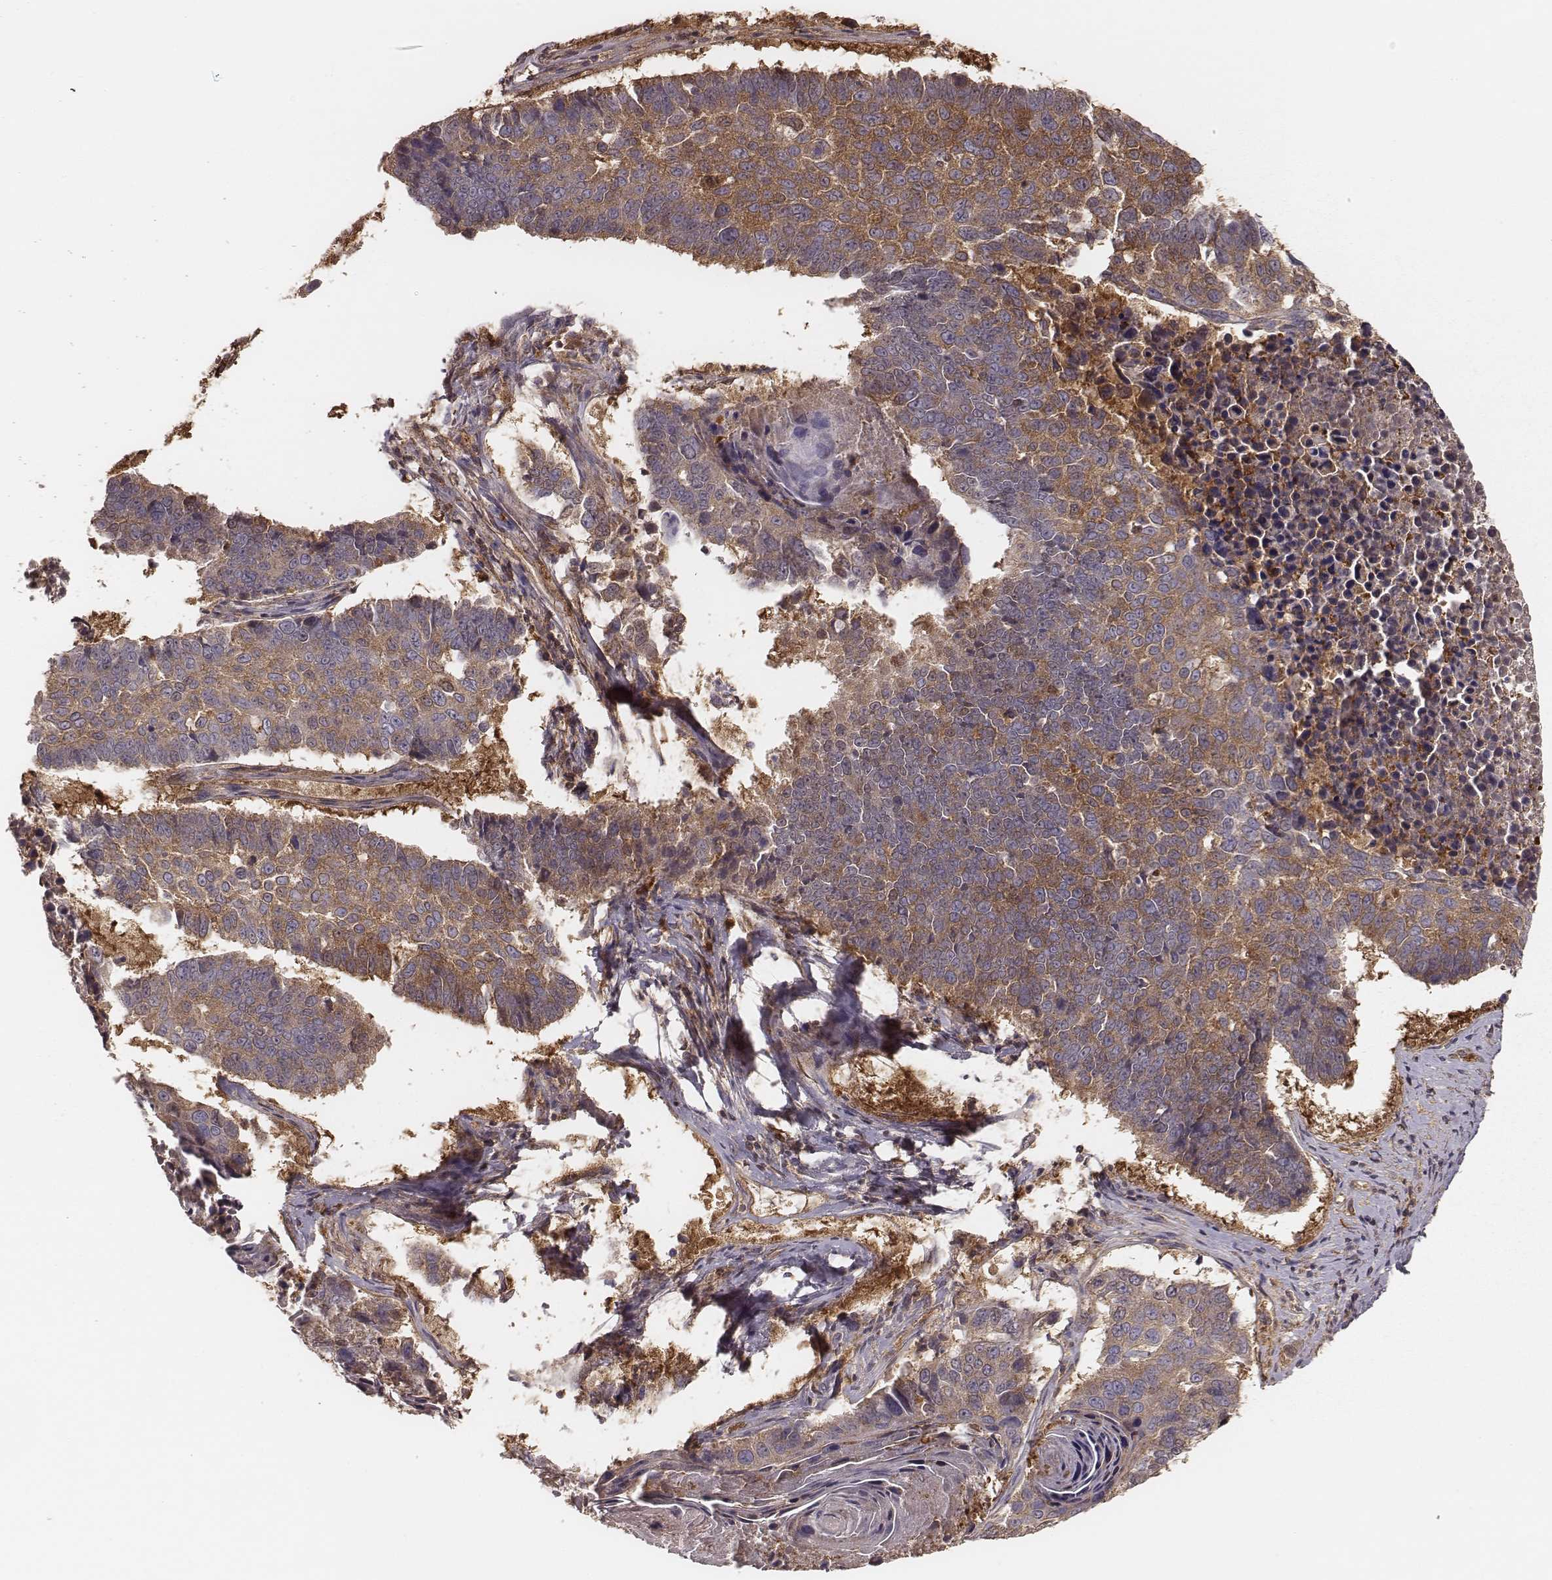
{"staining": {"intensity": "moderate", "quantity": ">75%", "location": "cytoplasmic/membranous"}, "tissue": "lung cancer", "cell_type": "Tumor cells", "image_type": "cancer", "snomed": [{"axis": "morphology", "description": "Squamous cell carcinoma, NOS"}, {"axis": "topography", "description": "Lung"}], "caption": "Immunohistochemistry of lung cancer displays medium levels of moderate cytoplasmic/membranous positivity in approximately >75% of tumor cells. The protein of interest is shown in brown color, while the nuclei are stained blue.", "gene": "CARS1", "patient": {"sex": "male", "age": 73}}